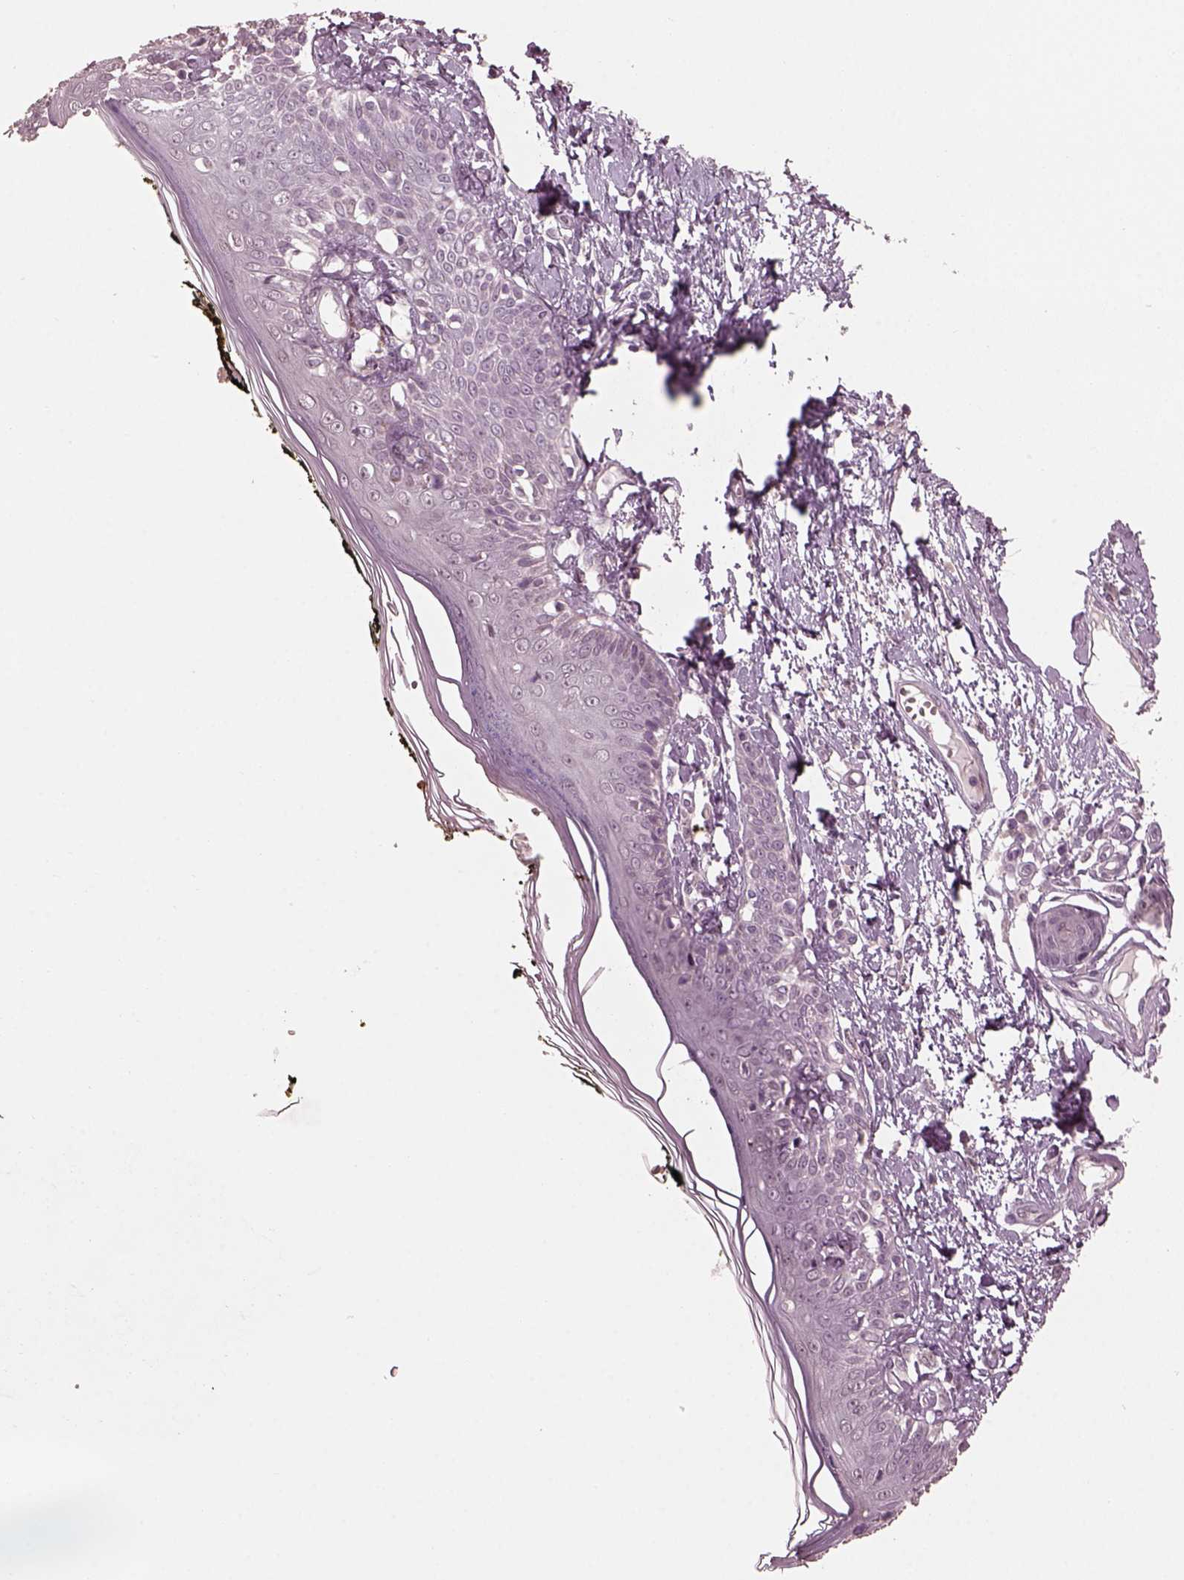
{"staining": {"intensity": "negative", "quantity": "none", "location": "none"}, "tissue": "skin", "cell_type": "Fibroblasts", "image_type": "normal", "snomed": [{"axis": "morphology", "description": "Normal tissue, NOS"}, {"axis": "topography", "description": "Skin"}], "caption": "The histopathology image shows no significant positivity in fibroblasts of skin. The staining was performed using DAB (3,3'-diaminobenzidine) to visualize the protein expression in brown, while the nuclei were stained in blue with hematoxylin (Magnification: 20x).", "gene": "TSKS", "patient": {"sex": "male", "age": 76}}